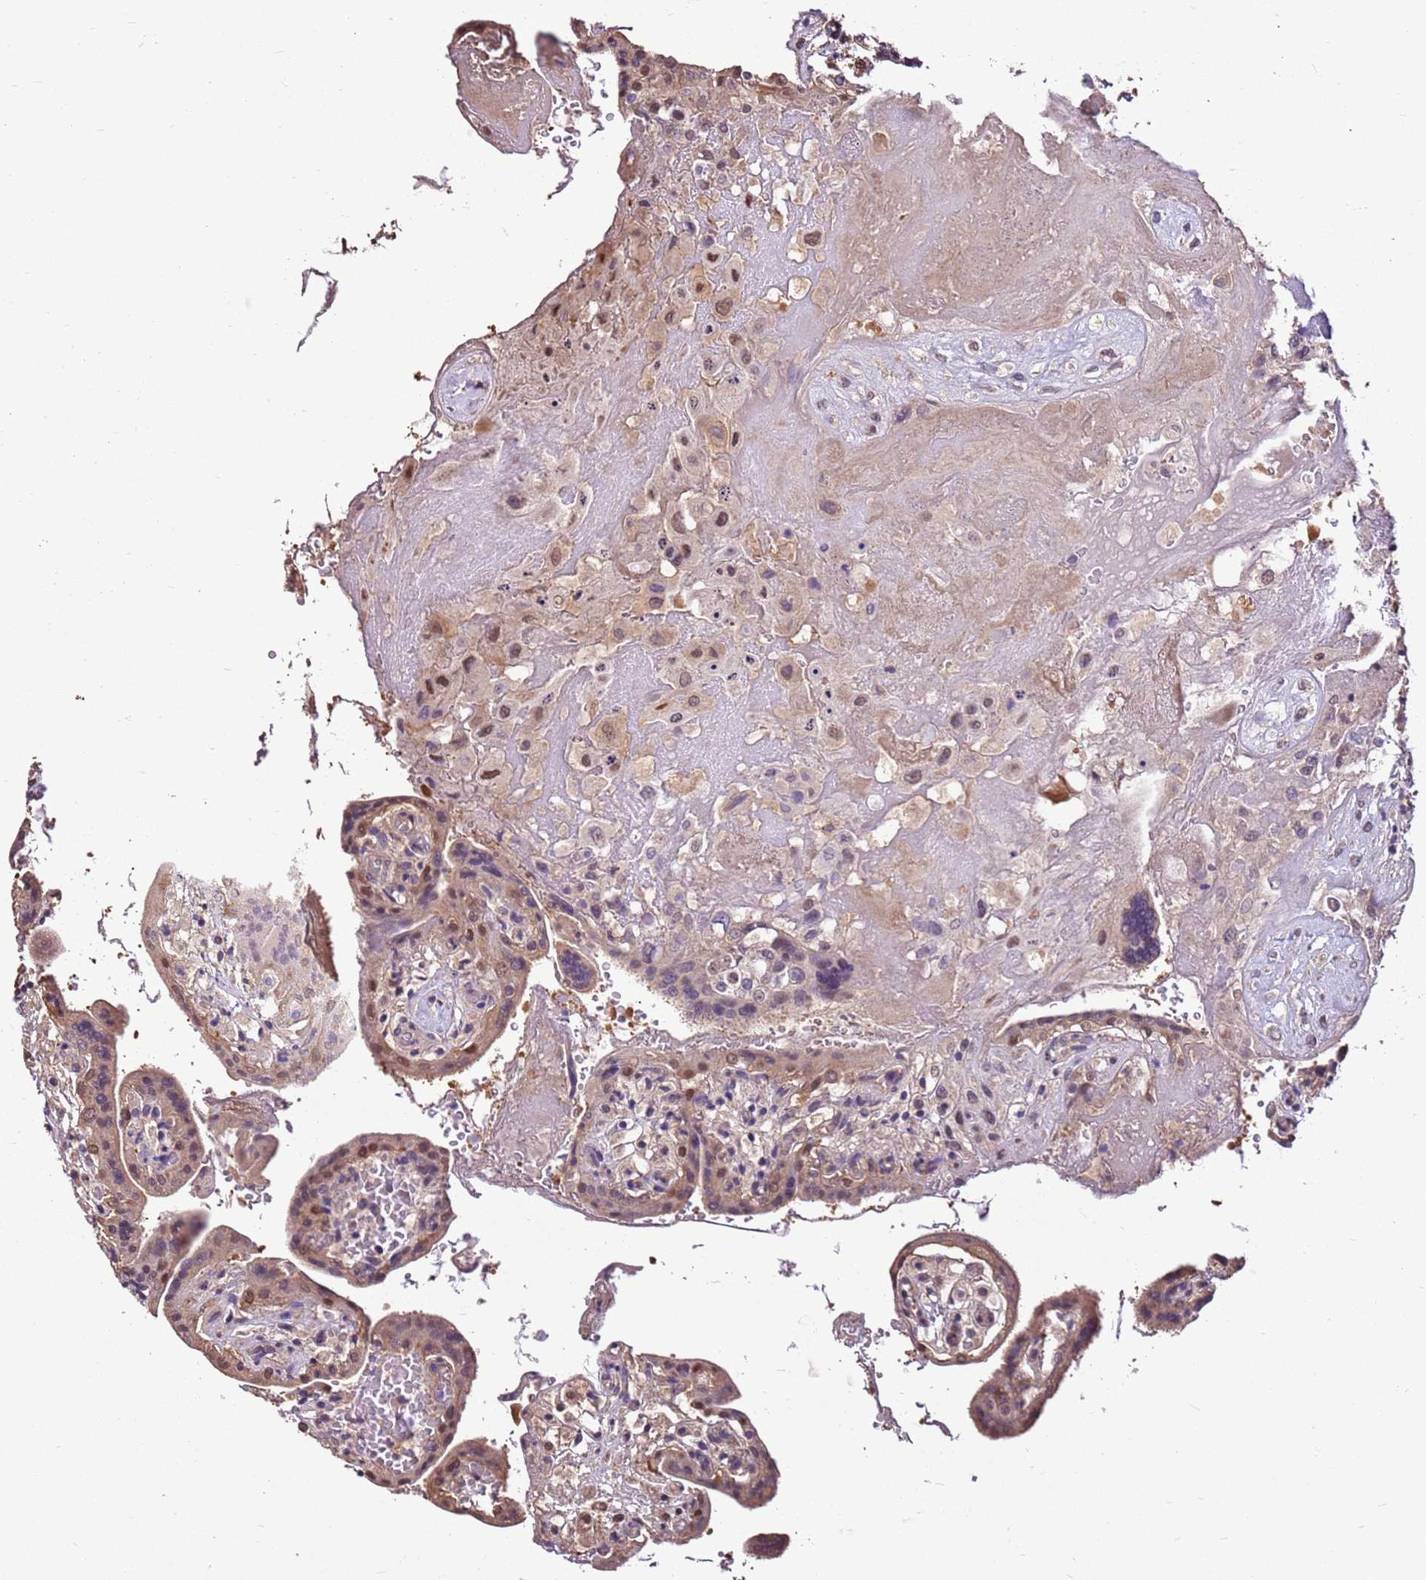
{"staining": {"intensity": "moderate", "quantity": ">75%", "location": "cytoplasmic/membranous,nuclear"}, "tissue": "placenta", "cell_type": "Trophoblastic cells", "image_type": "normal", "snomed": [{"axis": "morphology", "description": "Normal tissue, NOS"}, {"axis": "topography", "description": "Placenta"}], "caption": "Immunohistochemistry (IHC) photomicrograph of normal placenta: human placenta stained using IHC shows medium levels of moderate protein expression localized specifically in the cytoplasmic/membranous,nuclear of trophoblastic cells, appearing as a cytoplasmic/membranous,nuclear brown color.", "gene": "BBS5", "patient": {"sex": "female", "age": 37}}